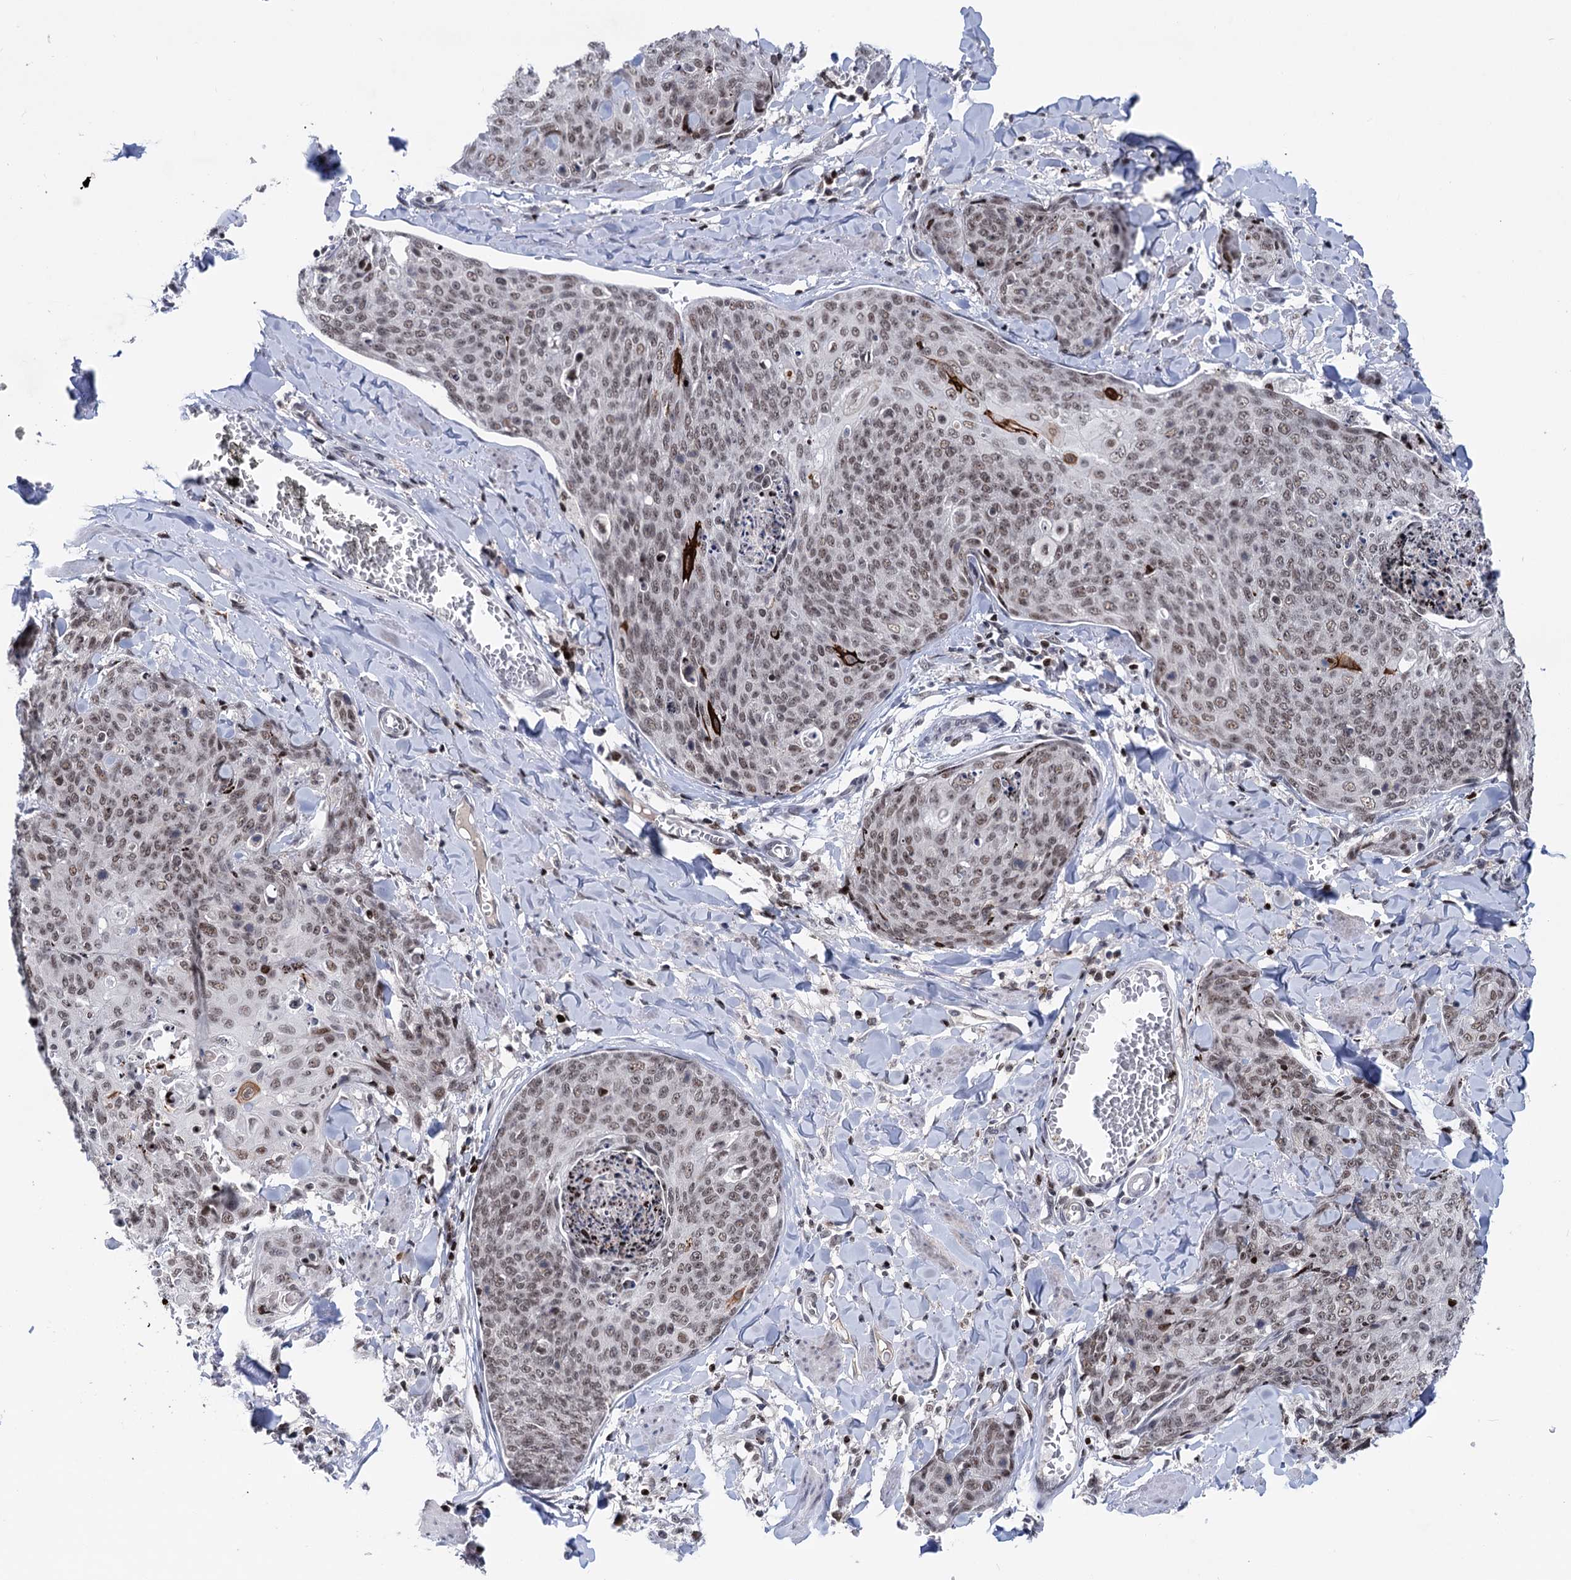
{"staining": {"intensity": "weak", "quantity": "25%-75%", "location": "nuclear"}, "tissue": "skin cancer", "cell_type": "Tumor cells", "image_type": "cancer", "snomed": [{"axis": "morphology", "description": "Squamous cell carcinoma, NOS"}, {"axis": "topography", "description": "Skin"}, {"axis": "topography", "description": "Vulva"}], "caption": "Immunohistochemistry of human skin cancer (squamous cell carcinoma) displays low levels of weak nuclear positivity in about 25%-75% of tumor cells.", "gene": "ZCCHC10", "patient": {"sex": "female", "age": 85}}